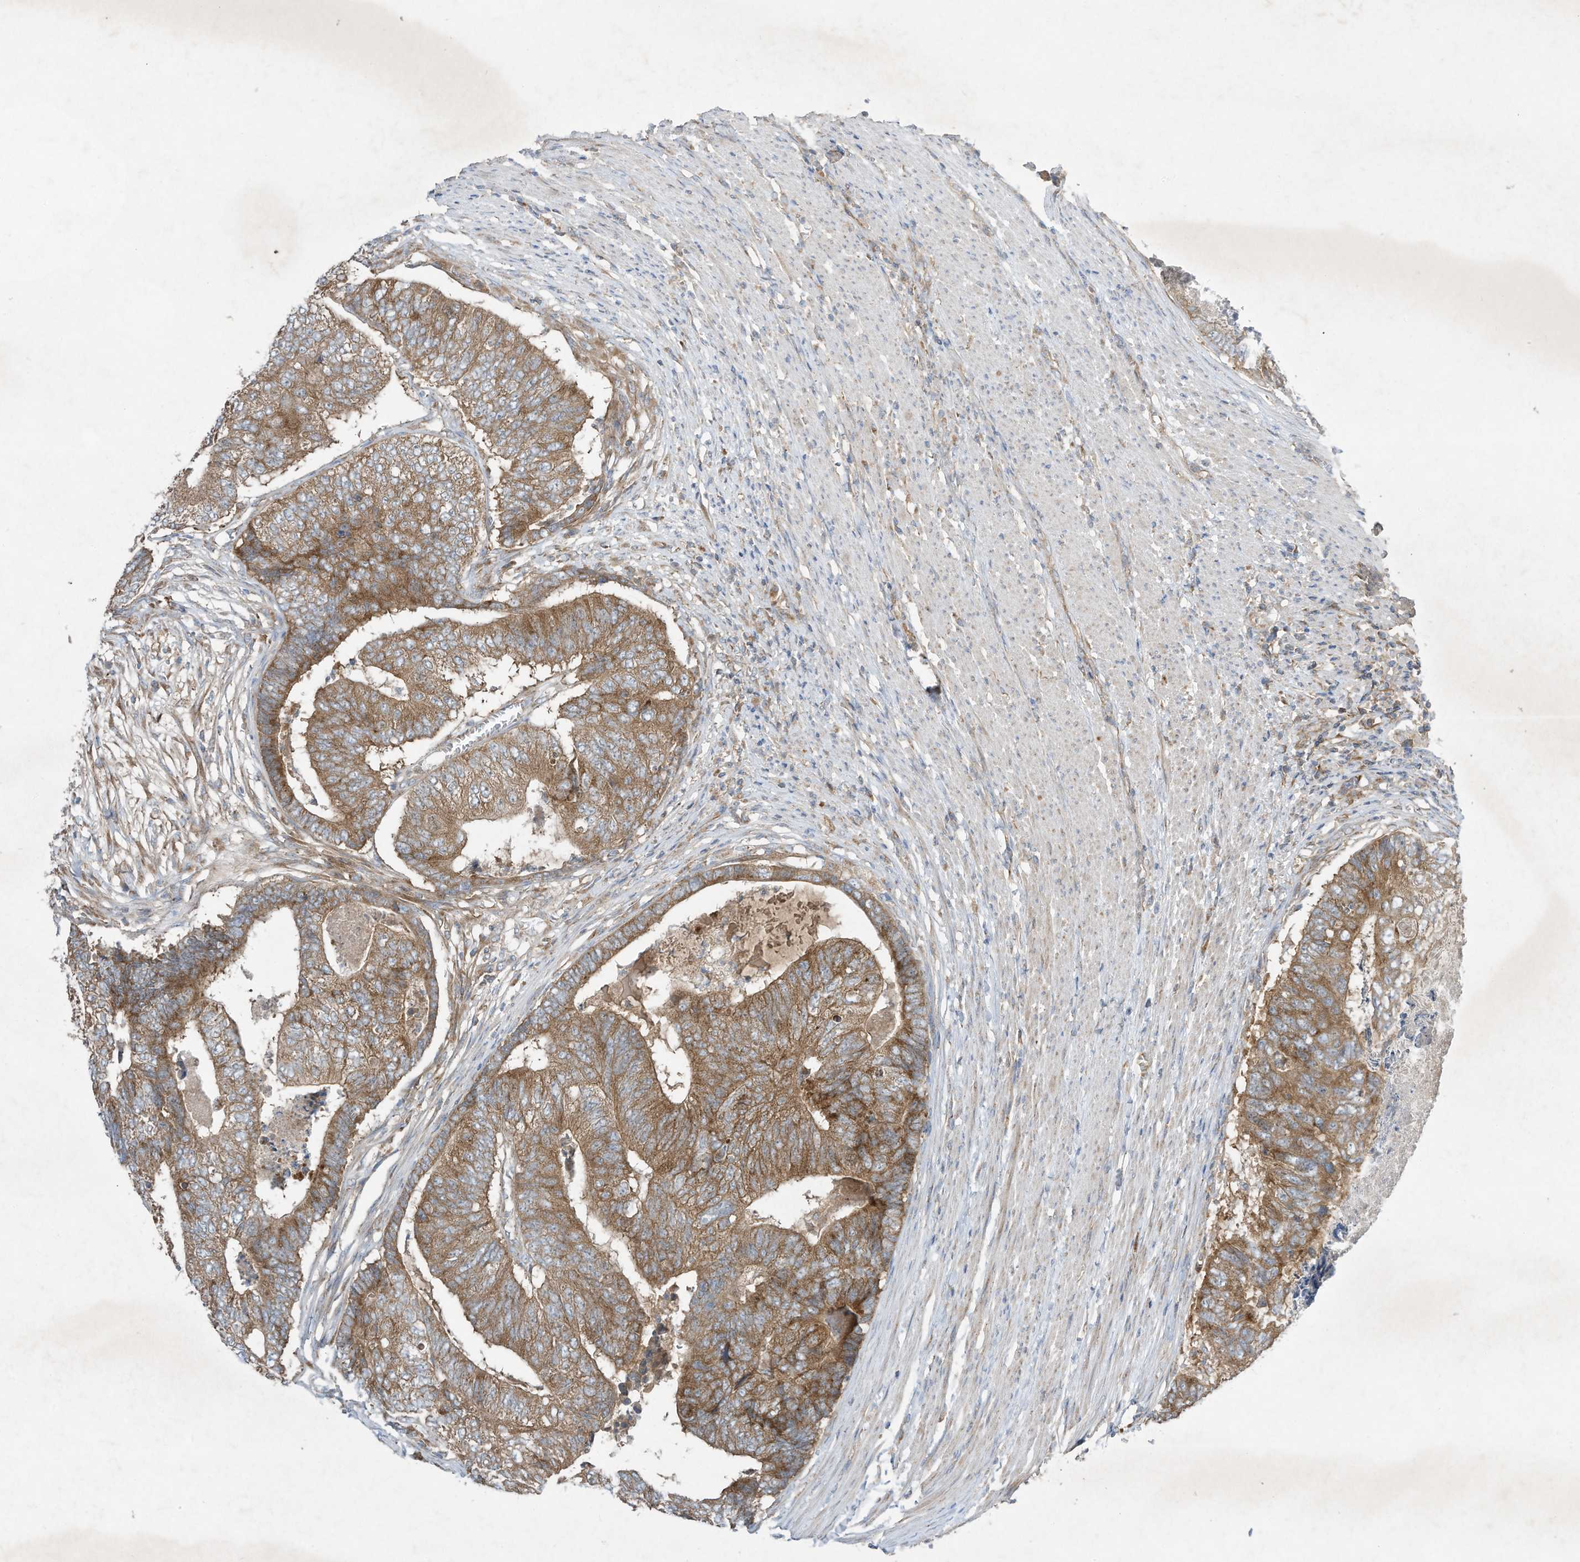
{"staining": {"intensity": "moderate", "quantity": ">75%", "location": "cytoplasmic/membranous"}, "tissue": "colorectal cancer", "cell_type": "Tumor cells", "image_type": "cancer", "snomed": [{"axis": "morphology", "description": "Adenocarcinoma, NOS"}, {"axis": "topography", "description": "Colon"}], "caption": "An image of human colorectal adenocarcinoma stained for a protein displays moderate cytoplasmic/membranous brown staining in tumor cells.", "gene": "SYNJ2", "patient": {"sex": "female", "age": 67}}